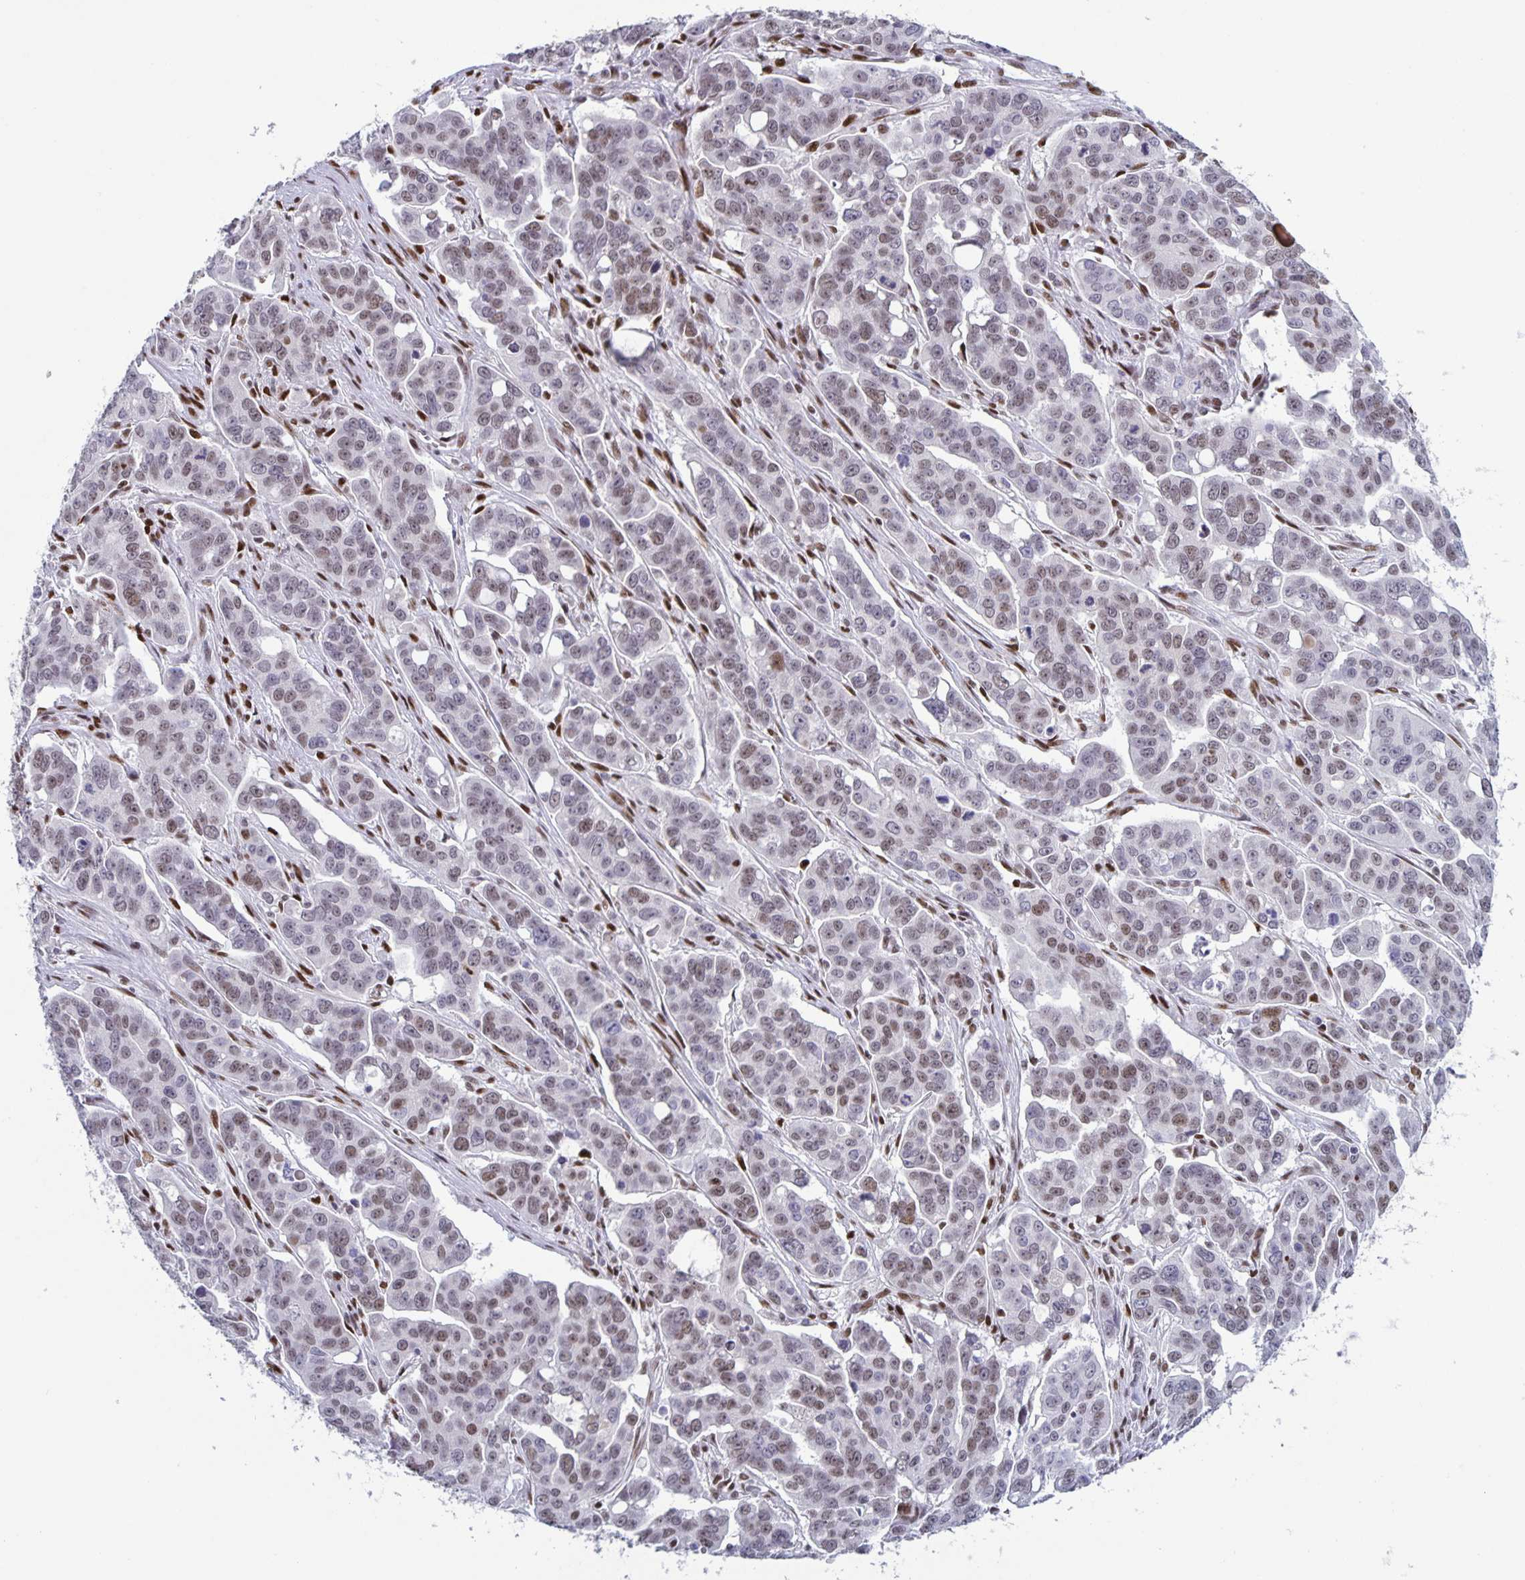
{"staining": {"intensity": "weak", "quantity": "25%-75%", "location": "nuclear"}, "tissue": "ovarian cancer", "cell_type": "Tumor cells", "image_type": "cancer", "snomed": [{"axis": "morphology", "description": "Carcinoma, endometroid"}, {"axis": "topography", "description": "Ovary"}], "caption": "This is an image of immunohistochemistry staining of ovarian endometroid carcinoma, which shows weak staining in the nuclear of tumor cells.", "gene": "JUND", "patient": {"sex": "female", "age": 78}}